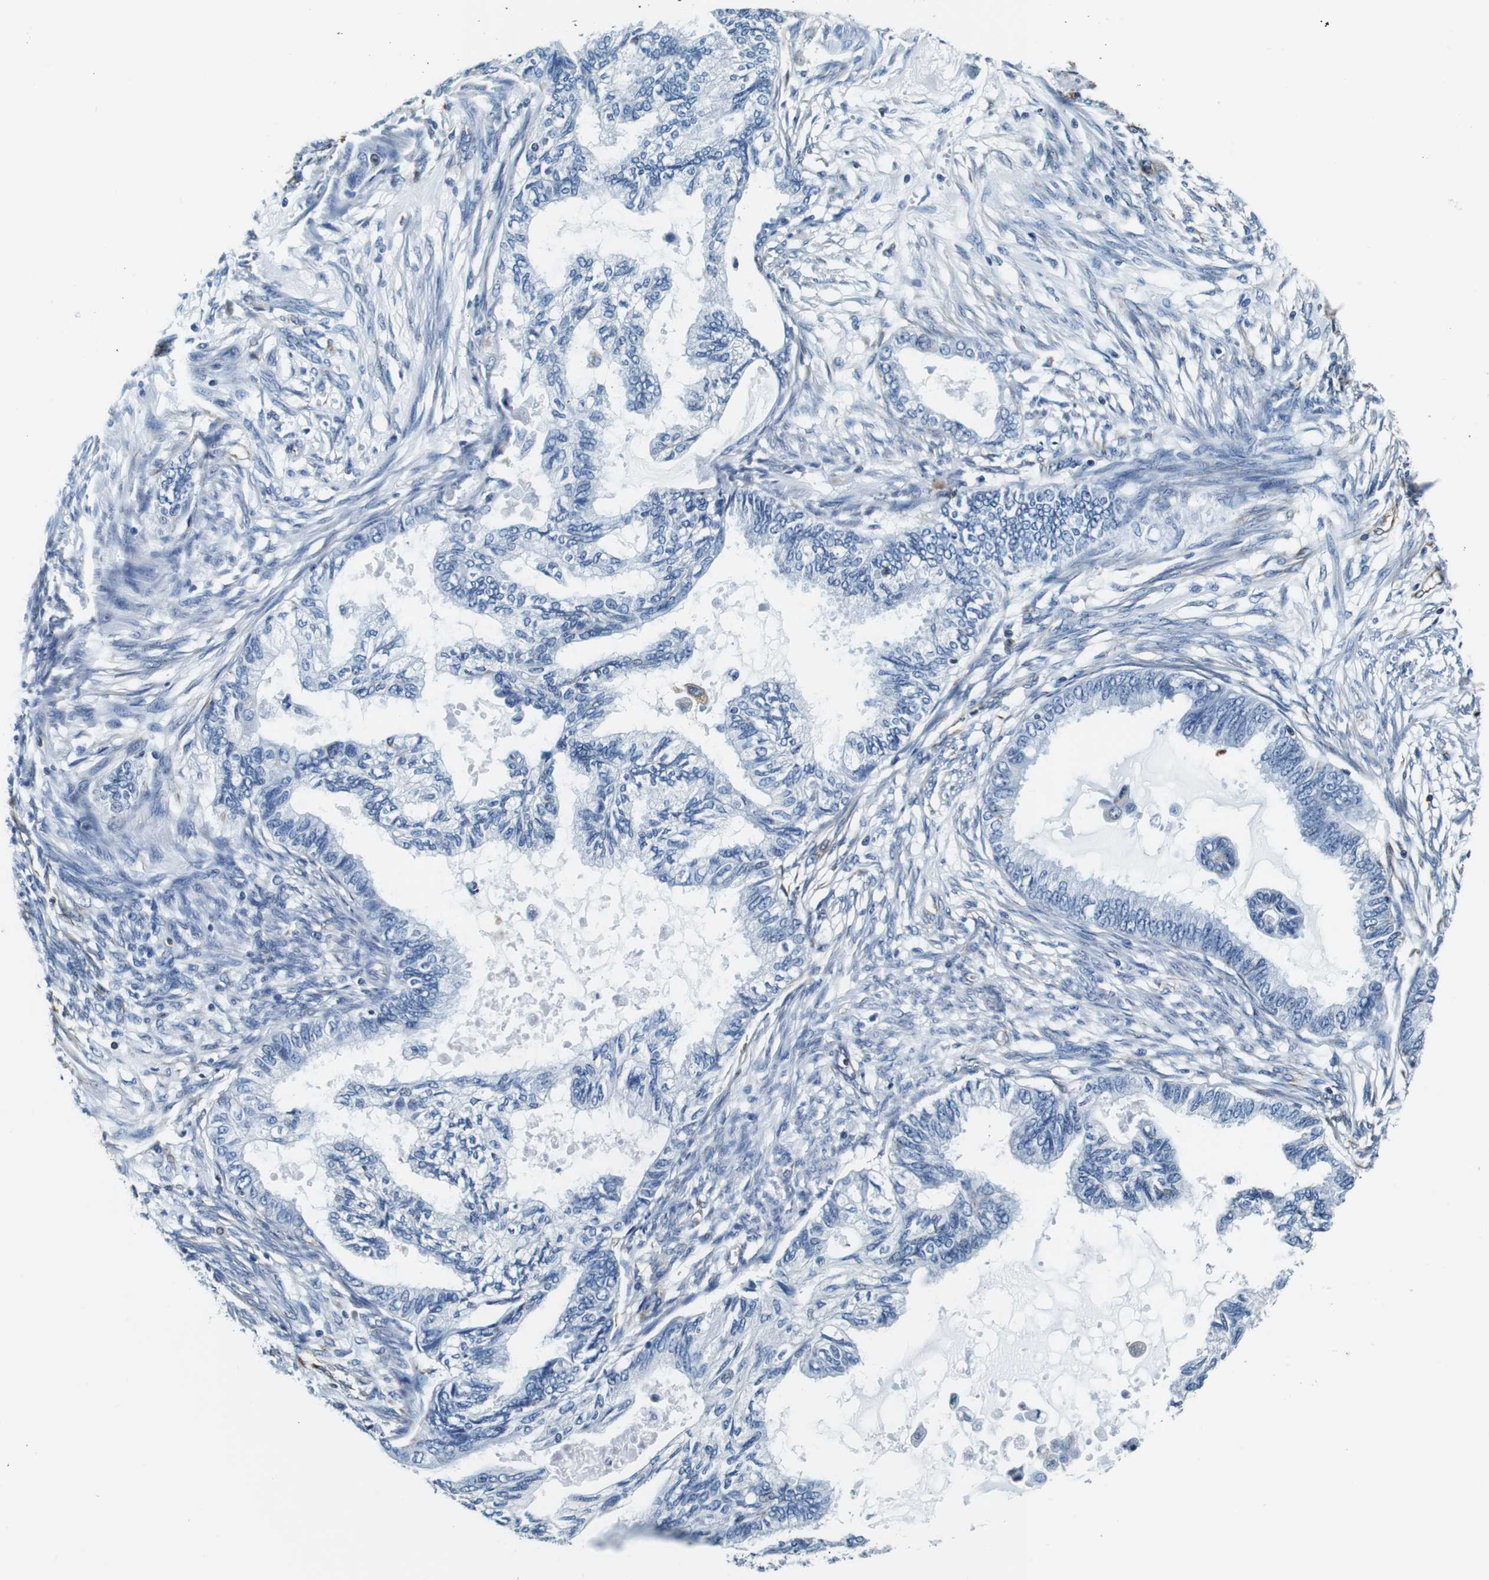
{"staining": {"intensity": "negative", "quantity": "none", "location": "none"}, "tissue": "cervical cancer", "cell_type": "Tumor cells", "image_type": "cancer", "snomed": [{"axis": "morphology", "description": "Normal tissue, NOS"}, {"axis": "morphology", "description": "Adenocarcinoma, NOS"}, {"axis": "topography", "description": "Cervix"}, {"axis": "topography", "description": "Endometrium"}], "caption": "An image of human cervical adenocarcinoma is negative for staining in tumor cells. The staining was performed using DAB (3,3'-diaminobenzidine) to visualize the protein expression in brown, while the nuclei were stained in blue with hematoxylin (Magnification: 20x).", "gene": "GJE1", "patient": {"sex": "female", "age": 86}}